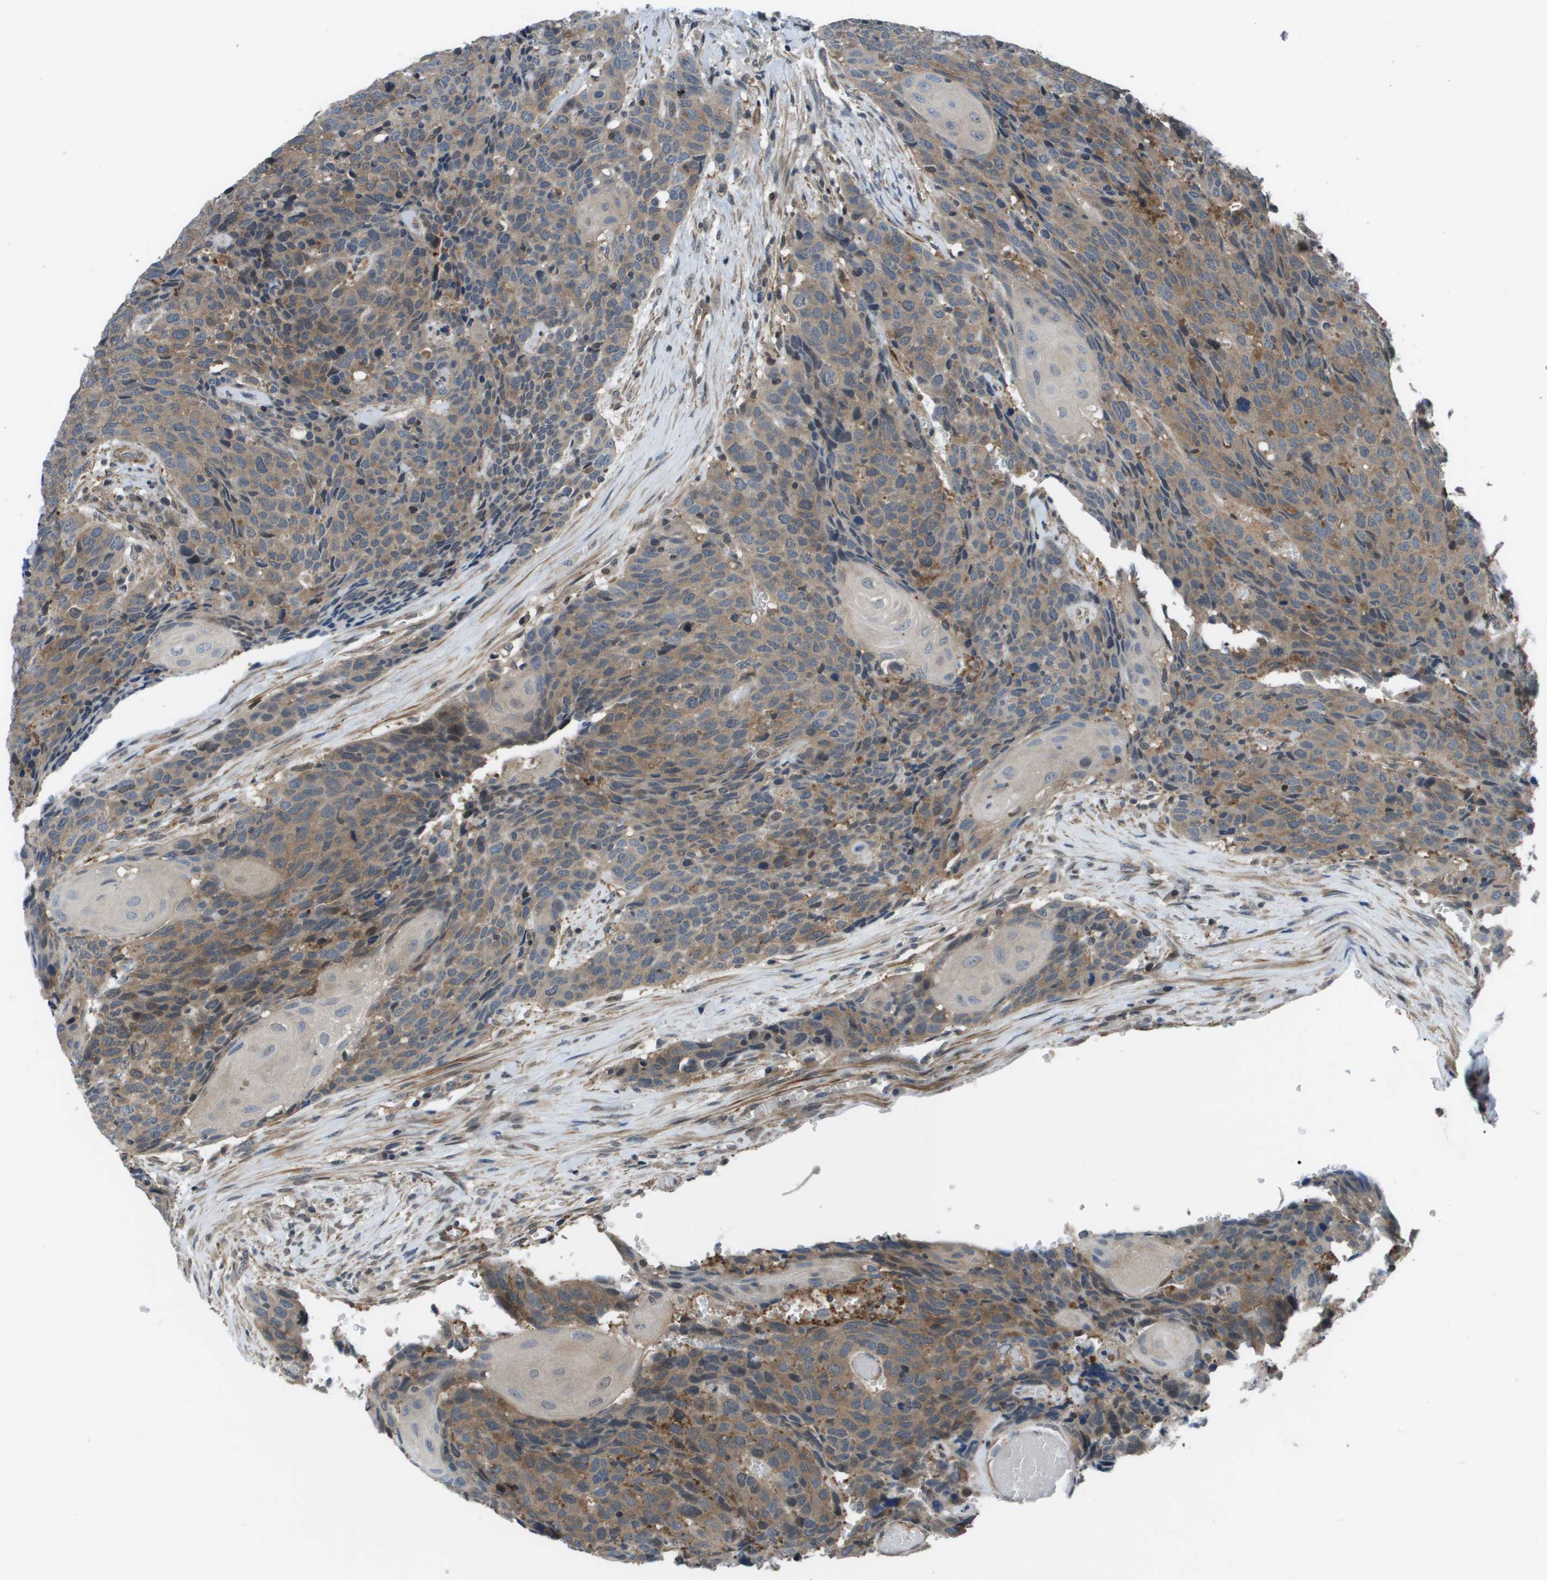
{"staining": {"intensity": "moderate", "quantity": ">75%", "location": "cytoplasmic/membranous"}, "tissue": "head and neck cancer", "cell_type": "Tumor cells", "image_type": "cancer", "snomed": [{"axis": "morphology", "description": "Squamous cell carcinoma, NOS"}, {"axis": "topography", "description": "Head-Neck"}], "caption": "Approximately >75% of tumor cells in human head and neck cancer (squamous cell carcinoma) display moderate cytoplasmic/membranous protein positivity as visualized by brown immunohistochemical staining.", "gene": "ENPP5", "patient": {"sex": "male", "age": 66}}